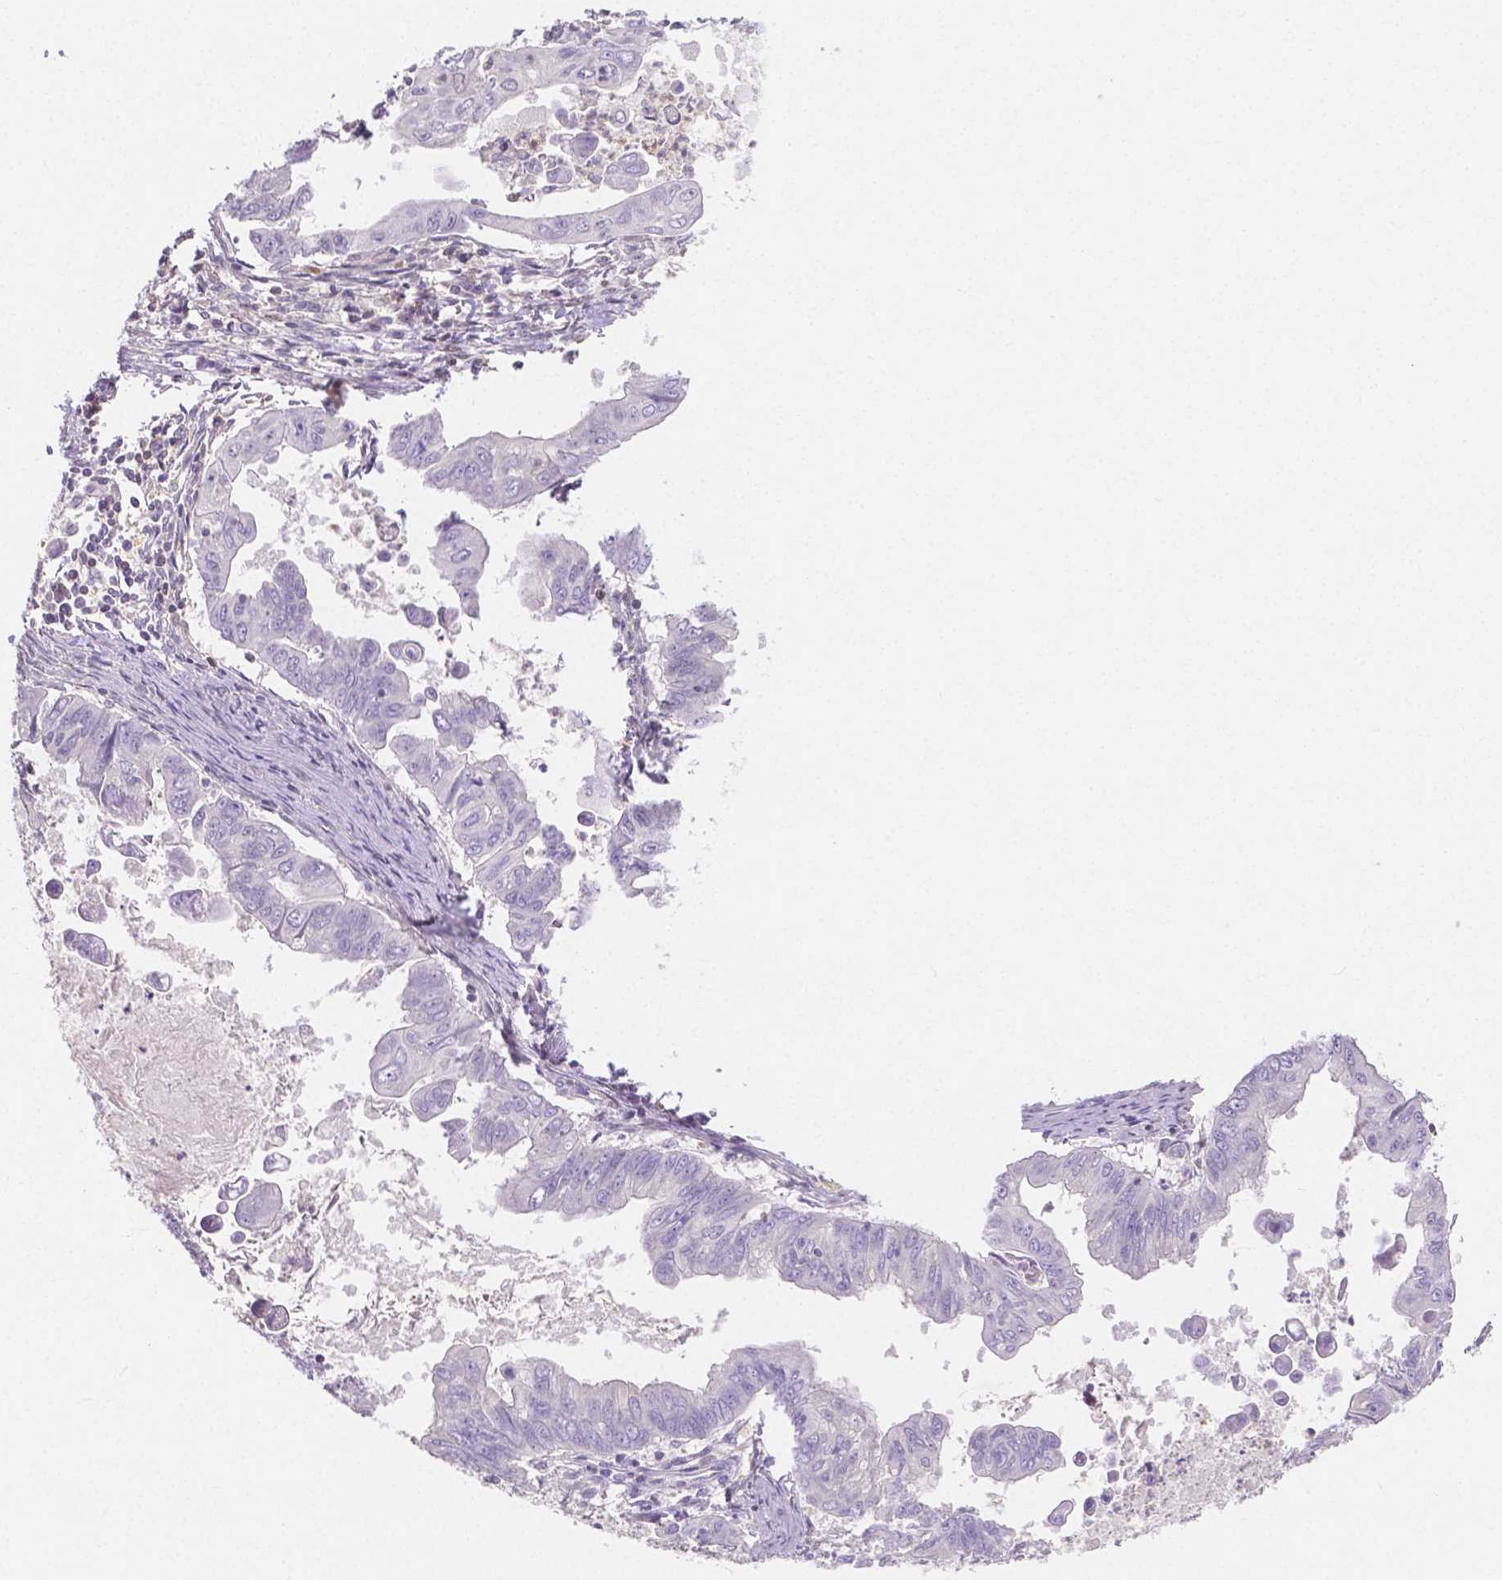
{"staining": {"intensity": "negative", "quantity": "none", "location": "none"}, "tissue": "stomach cancer", "cell_type": "Tumor cells", "image_type": "cancer", "snomed": [{"axis": "morphology", "description": "Adenocarcinoma, NOS"}, {"axis": "topography", "description": "Stomach, upper"}], "caption": "The image reveals no staining of tumor cells in stomach cancer.", "gene": "SGTB", "patient": {"sex": "male", "age": 80}}